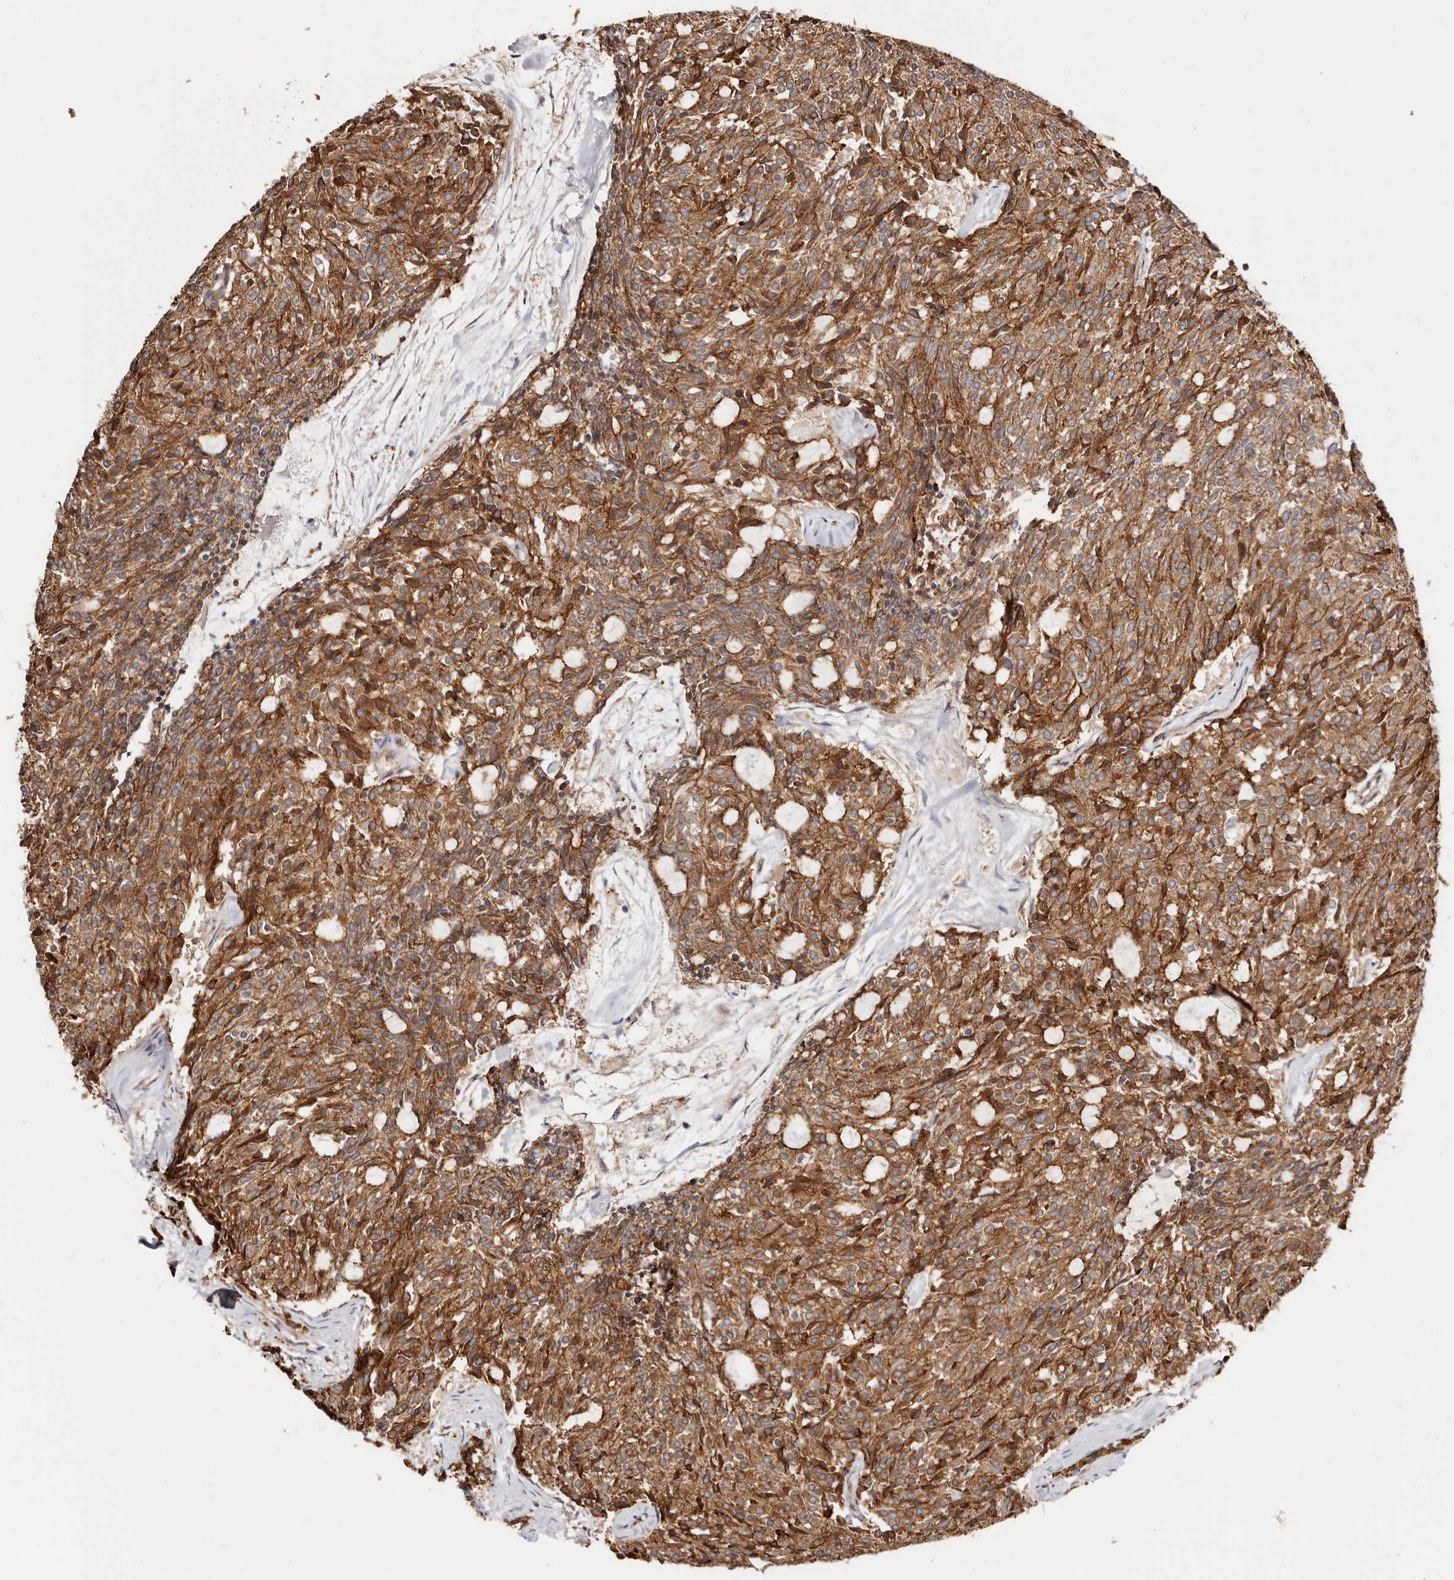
{"staining": {"intensity": "moderate", "quantity": ">75%", "location": "cytoplasmic/membranous"}, "tissue": "carcinoid", "cell_type": "Tumor cells", "image_type": "cancer", "snomed": [{"axis": "morphology", "description": "Carcinoid, malignant, NOS"}, {"axis": "topography", "description": "Pancreas"}], "caption": "Carcinoid (malignant) stained for a protein (brown) exhibits moderate cytoplasmic/membranous positive expression in approximately >75% of tumor cells.", "gene": "CTNNB1", "patient": {"sex": "female", "age": 54}}